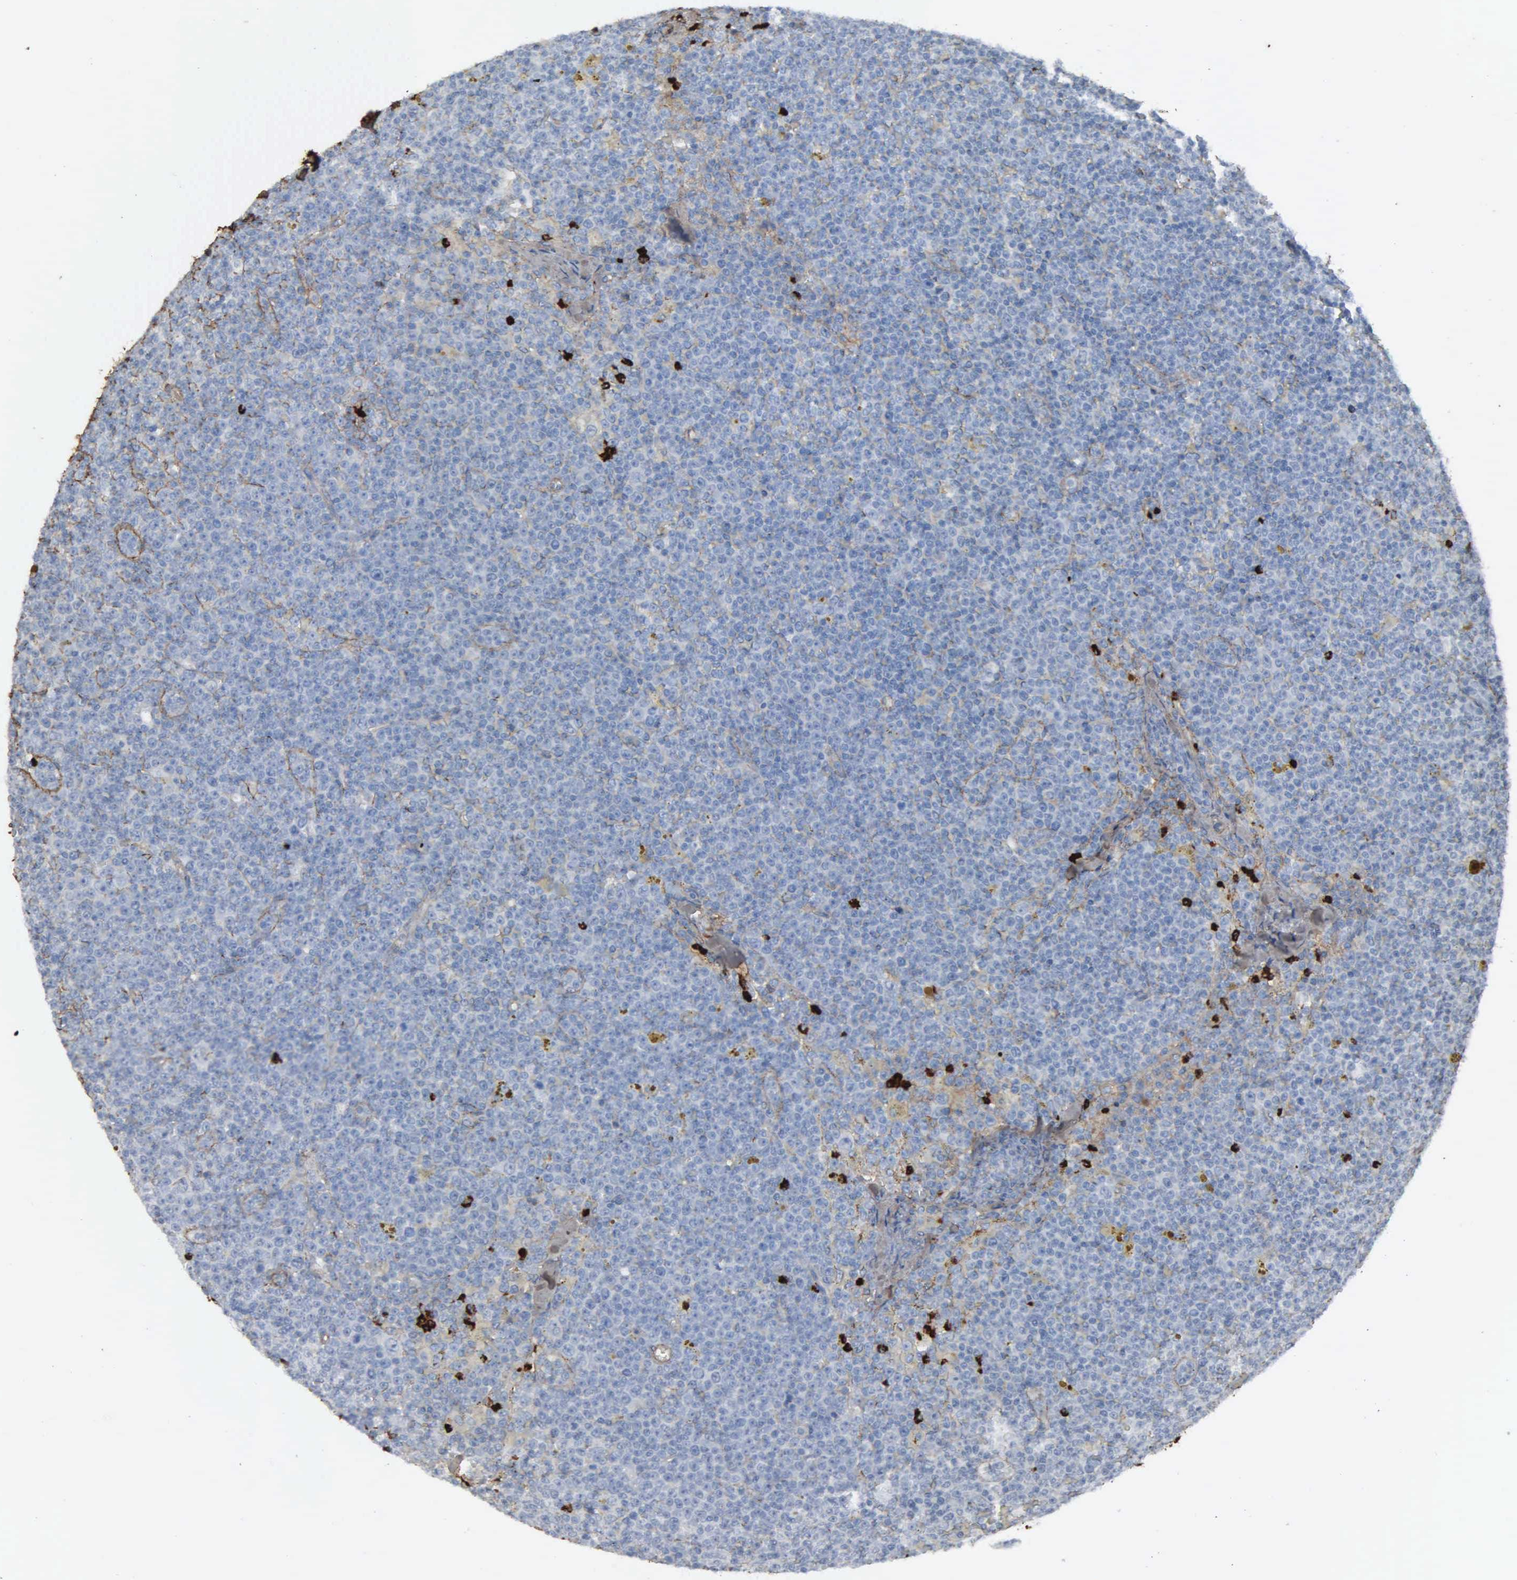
{"staining": {"intensity": "strong", "quantity": "<25%", "location": "cytoplasmic/membranous"}, "tissue": "lymphoma", "cell_type": "Tumor cells", "image_type": "cancer", "snomed": [{"axis": "morphology", "description": "Malignant lymphoma, non-Hodgkin's type, Low grade"}, {"axis": "topography", "description": "Lymph node"}], "caption": "The micrograph exhibits staining of malignant lymphoma, non-Hodgkin's type (low-grade), revealing strong cytoplasmic/membranous protein staining (brown color) within tumor cells. The staining was performed using DAB (3,3'-diaminobenzidine) to visualize the protein expression in brown, while the nuclei were stained in blue with hematoxylin (Magnification: 20x).", "gene": "FN1", "patient": {"sex": "male", "age": 50}}